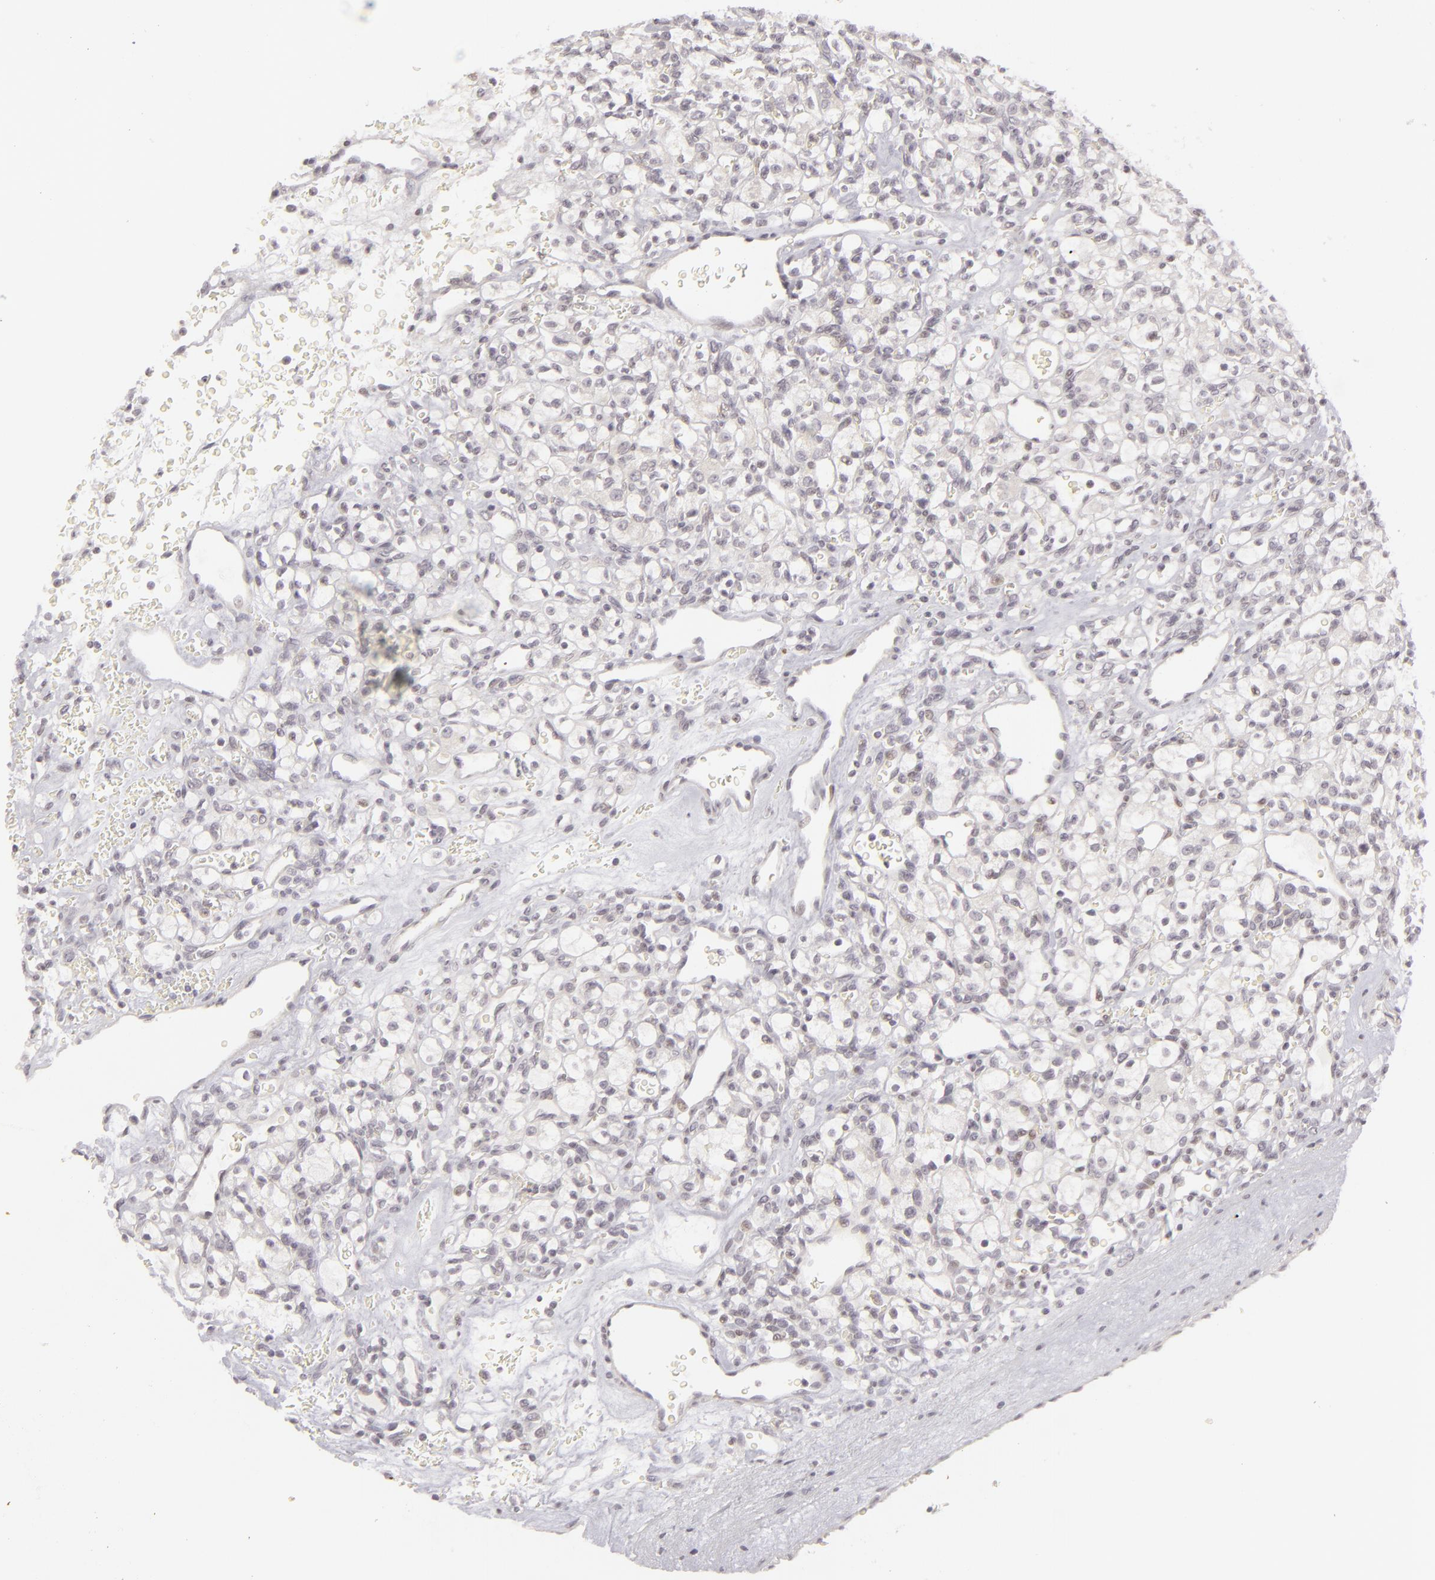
{"staining": {"intensity": "negative", "quantity": "none", "location": "none"}, "tissue": "renal cancer", "cell_type": "Tumor cells", "image_type": "cancer", "snomed": [{"axis": "morphology", "description": "Adenocarcinoma, NOS"}, {"axis": "topography", "description": "Kidney"}], "caption": "There is no significant expression in tumor cells of renal cancer (adenocarcinoma).", "gene": "SIX1", "patient": {"sex": "female", "age": 62}}